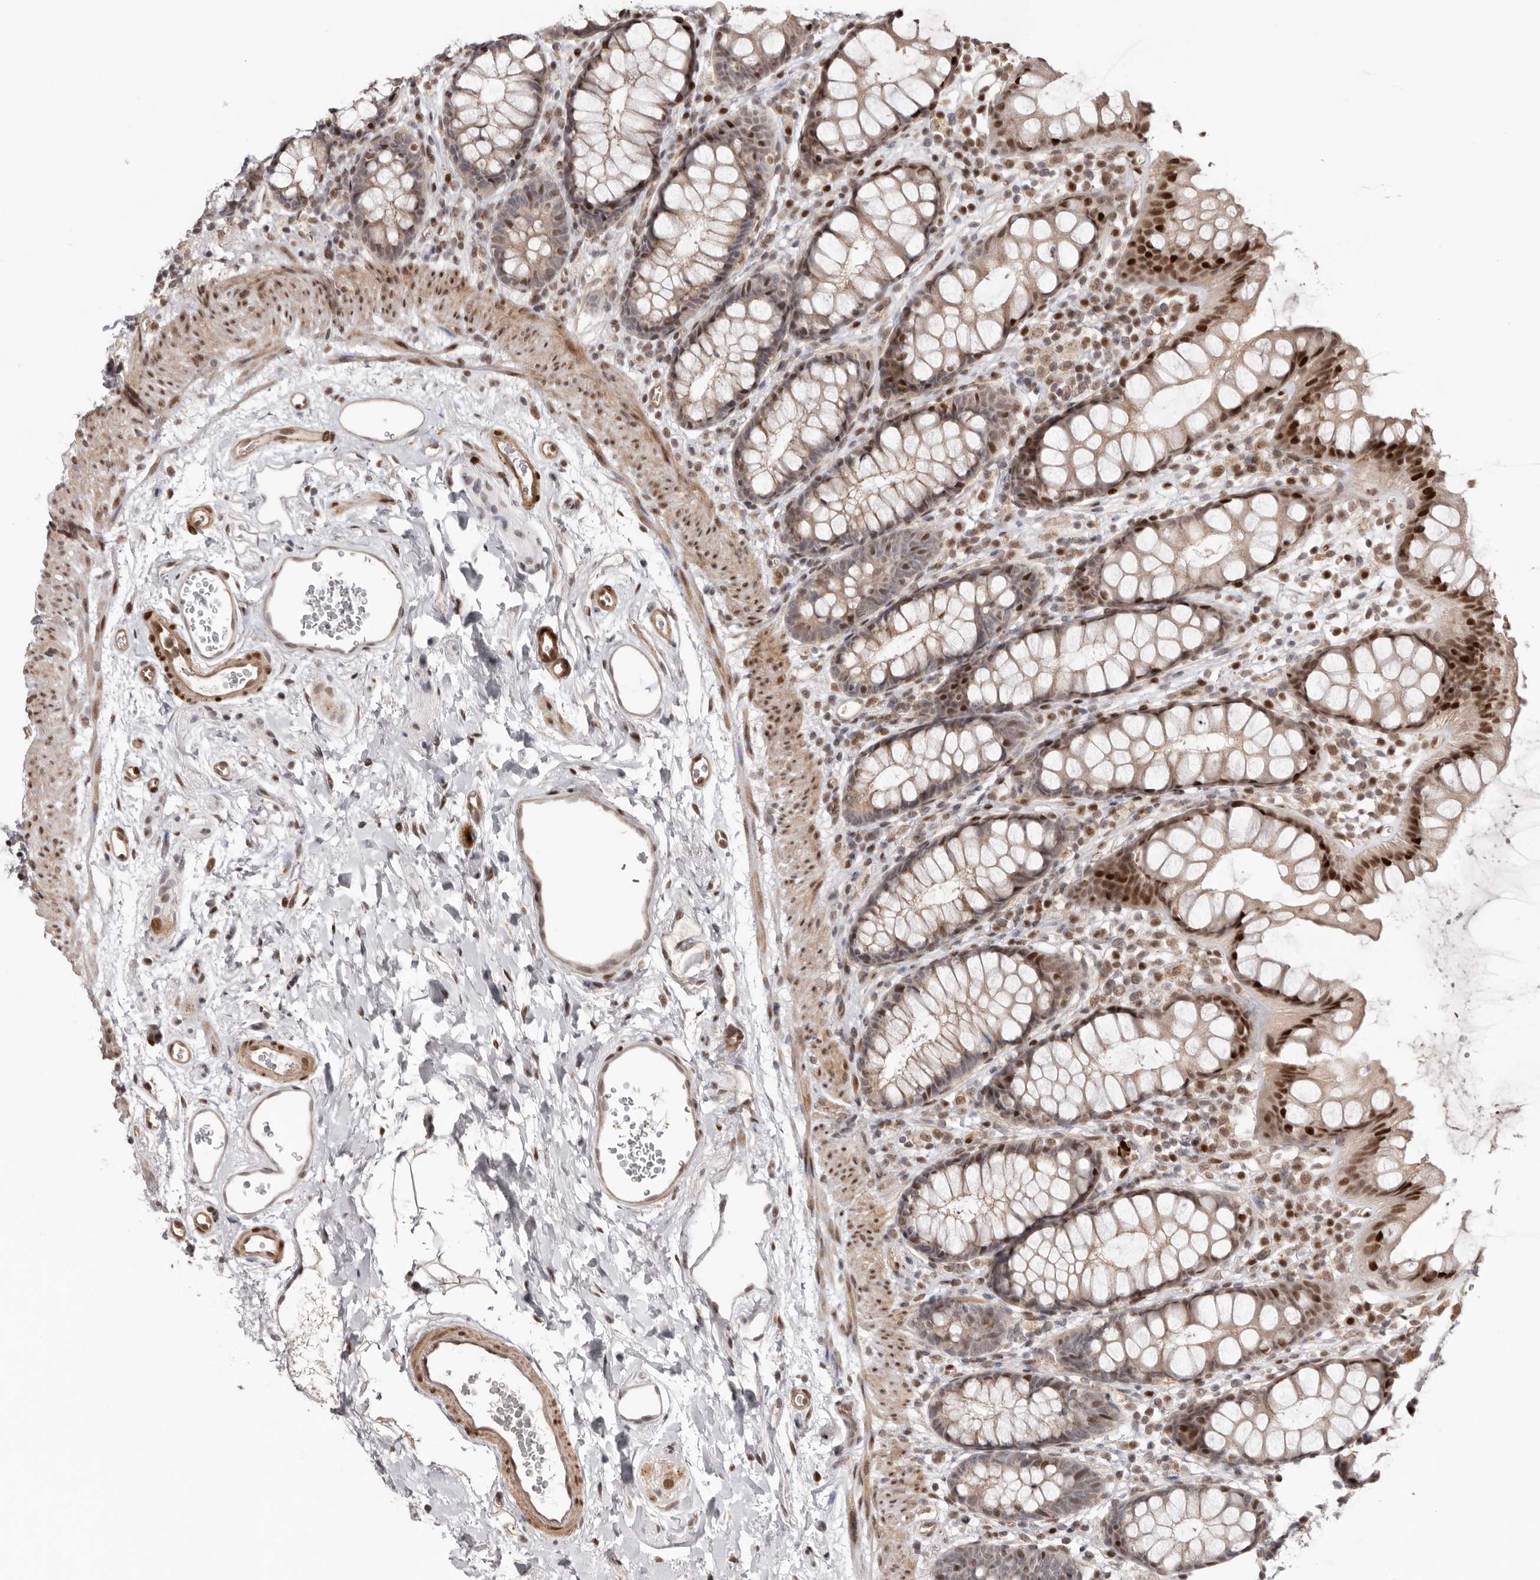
{"staining": {"intensity": "strong", "quantity": "25%-75%", "location": "nuclear"}, "tissue": "rectum", "cell_type": "Glandular cells", "image_type": "normal", "snomed": [{"axis": "morphology", "description": "Normal tissue, NOS"}, {"axis": "topography", "description": "Rectum"}], "caption": "A histopathology image of rectum stained for a protein exhibits strong nuclear brown staining in glandular cells. The staining was performed using DAB to visualize the protein expression in brown, while the nuclei were stained in blue with hematoxylin (Magnification: 20x).", "gene": "SMAD7", "patient": {"sex": "female", "age": 65}}